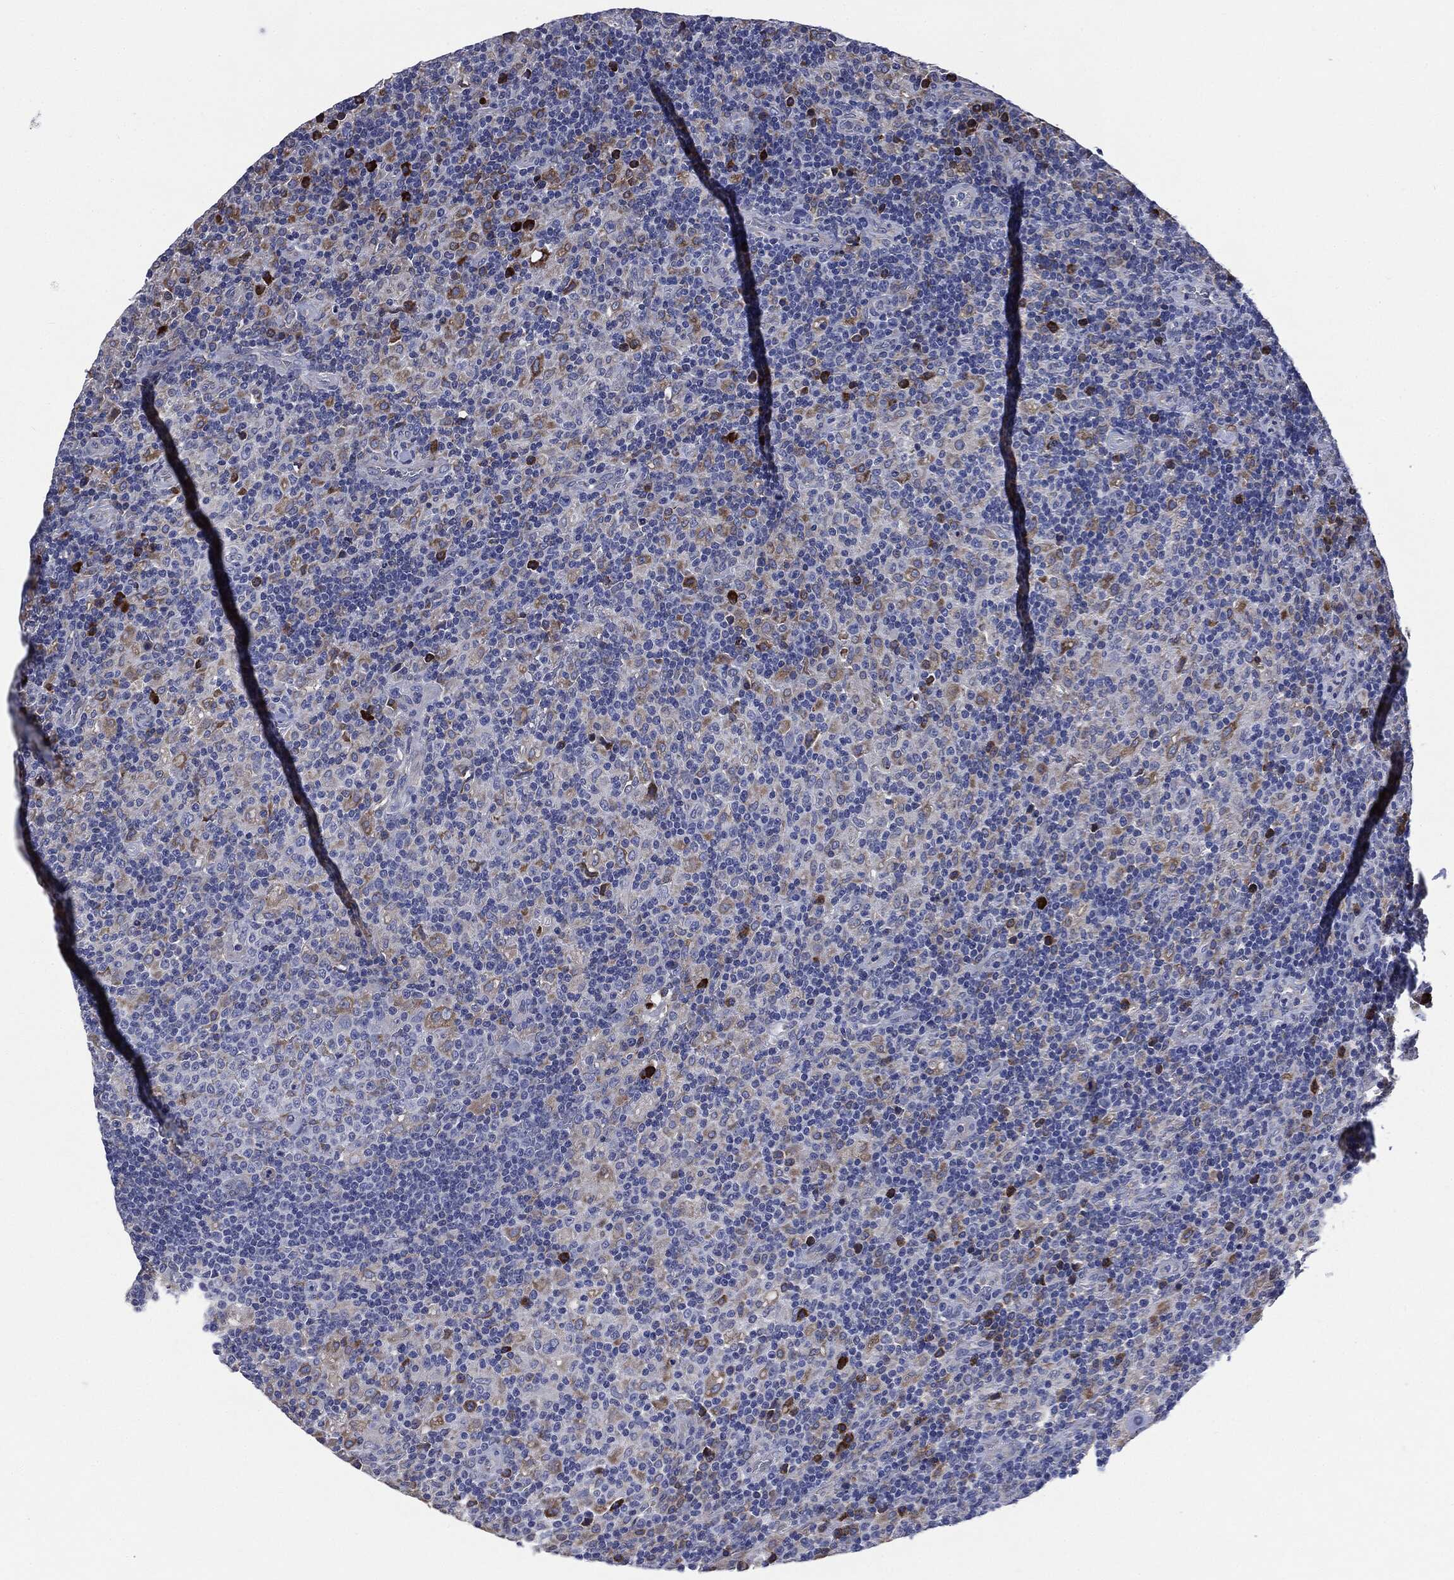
{"staining": {"intensity": "negative", "quantity": "none", "location": "none"}, "tissue": "lymphoma", "cell_type": "Tumor cells", "image_type": "cancer", "snomed": [{"axis": "morphology", "description": "Hodgkin's disease, NOS"}, {"axis": "topography", "description": "Lymph node"}], "caption": "IHC of lymphoma displays no staining in tumor cells.", "gene": "PTGS2", "patient": {"sex": "male", "age": 70}}